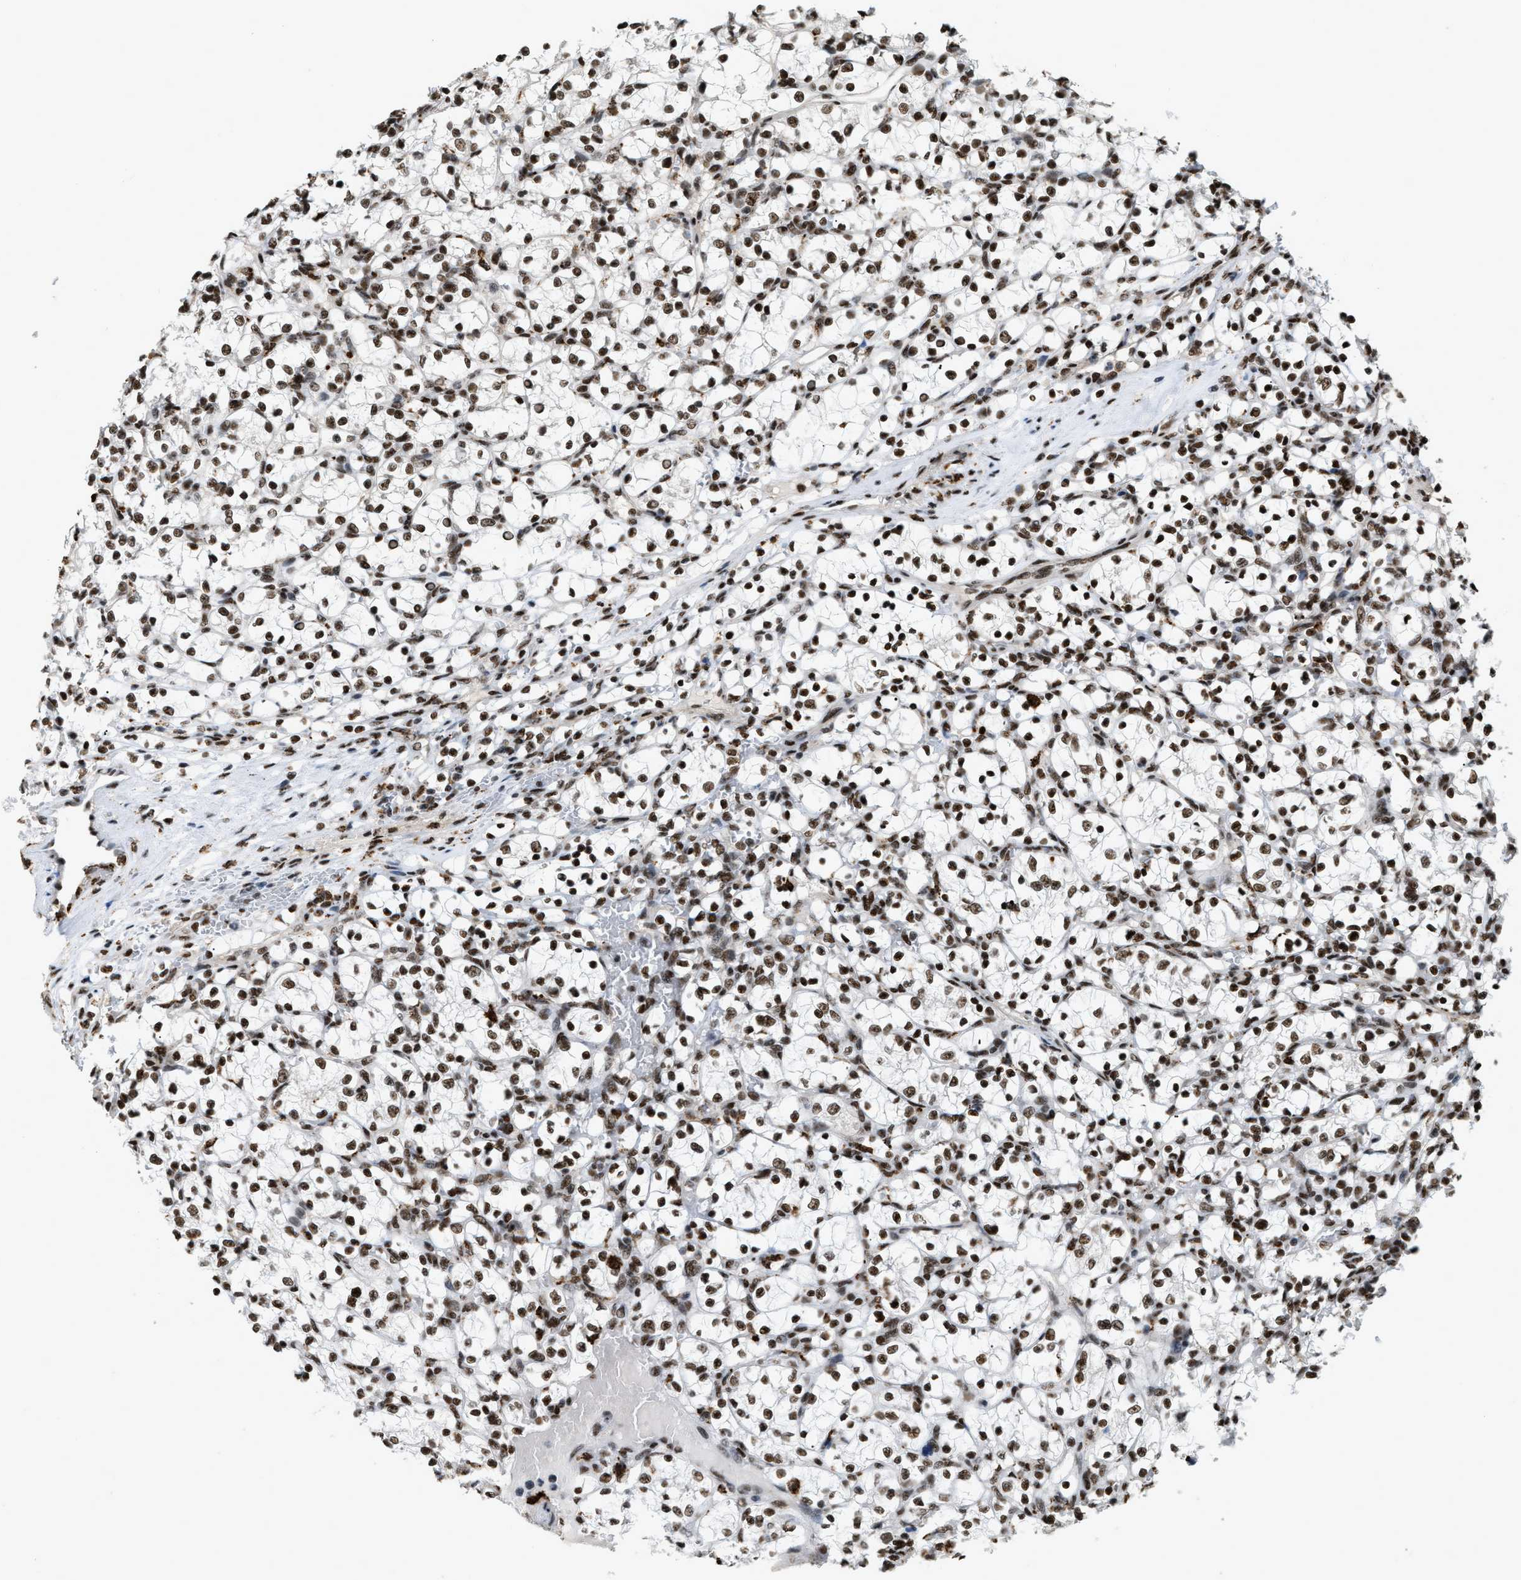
{"staining": {"intensity": "moderate", "quantity": ">75%", "location": "nuclear"}, "tissue": "renal cancer", "cell_type": "Tumor cells", "image_type": "cancer", "snomed": [{"axis": "morphology", "description": "Adenocarcinoma, NOS"}, {"axis": "topography", "description": "Kidney"}], "caption": "The image demonstrates immunohistochemical staining of adenocarcinoma (renal). There is moderate nuclear expression is present in approximately >75% of tumor cells. Ihc stains the protein in brown and the nuclei are stained blue.", "gene": "NUMA1", "patient": {"sex": "female", "age": 69}}